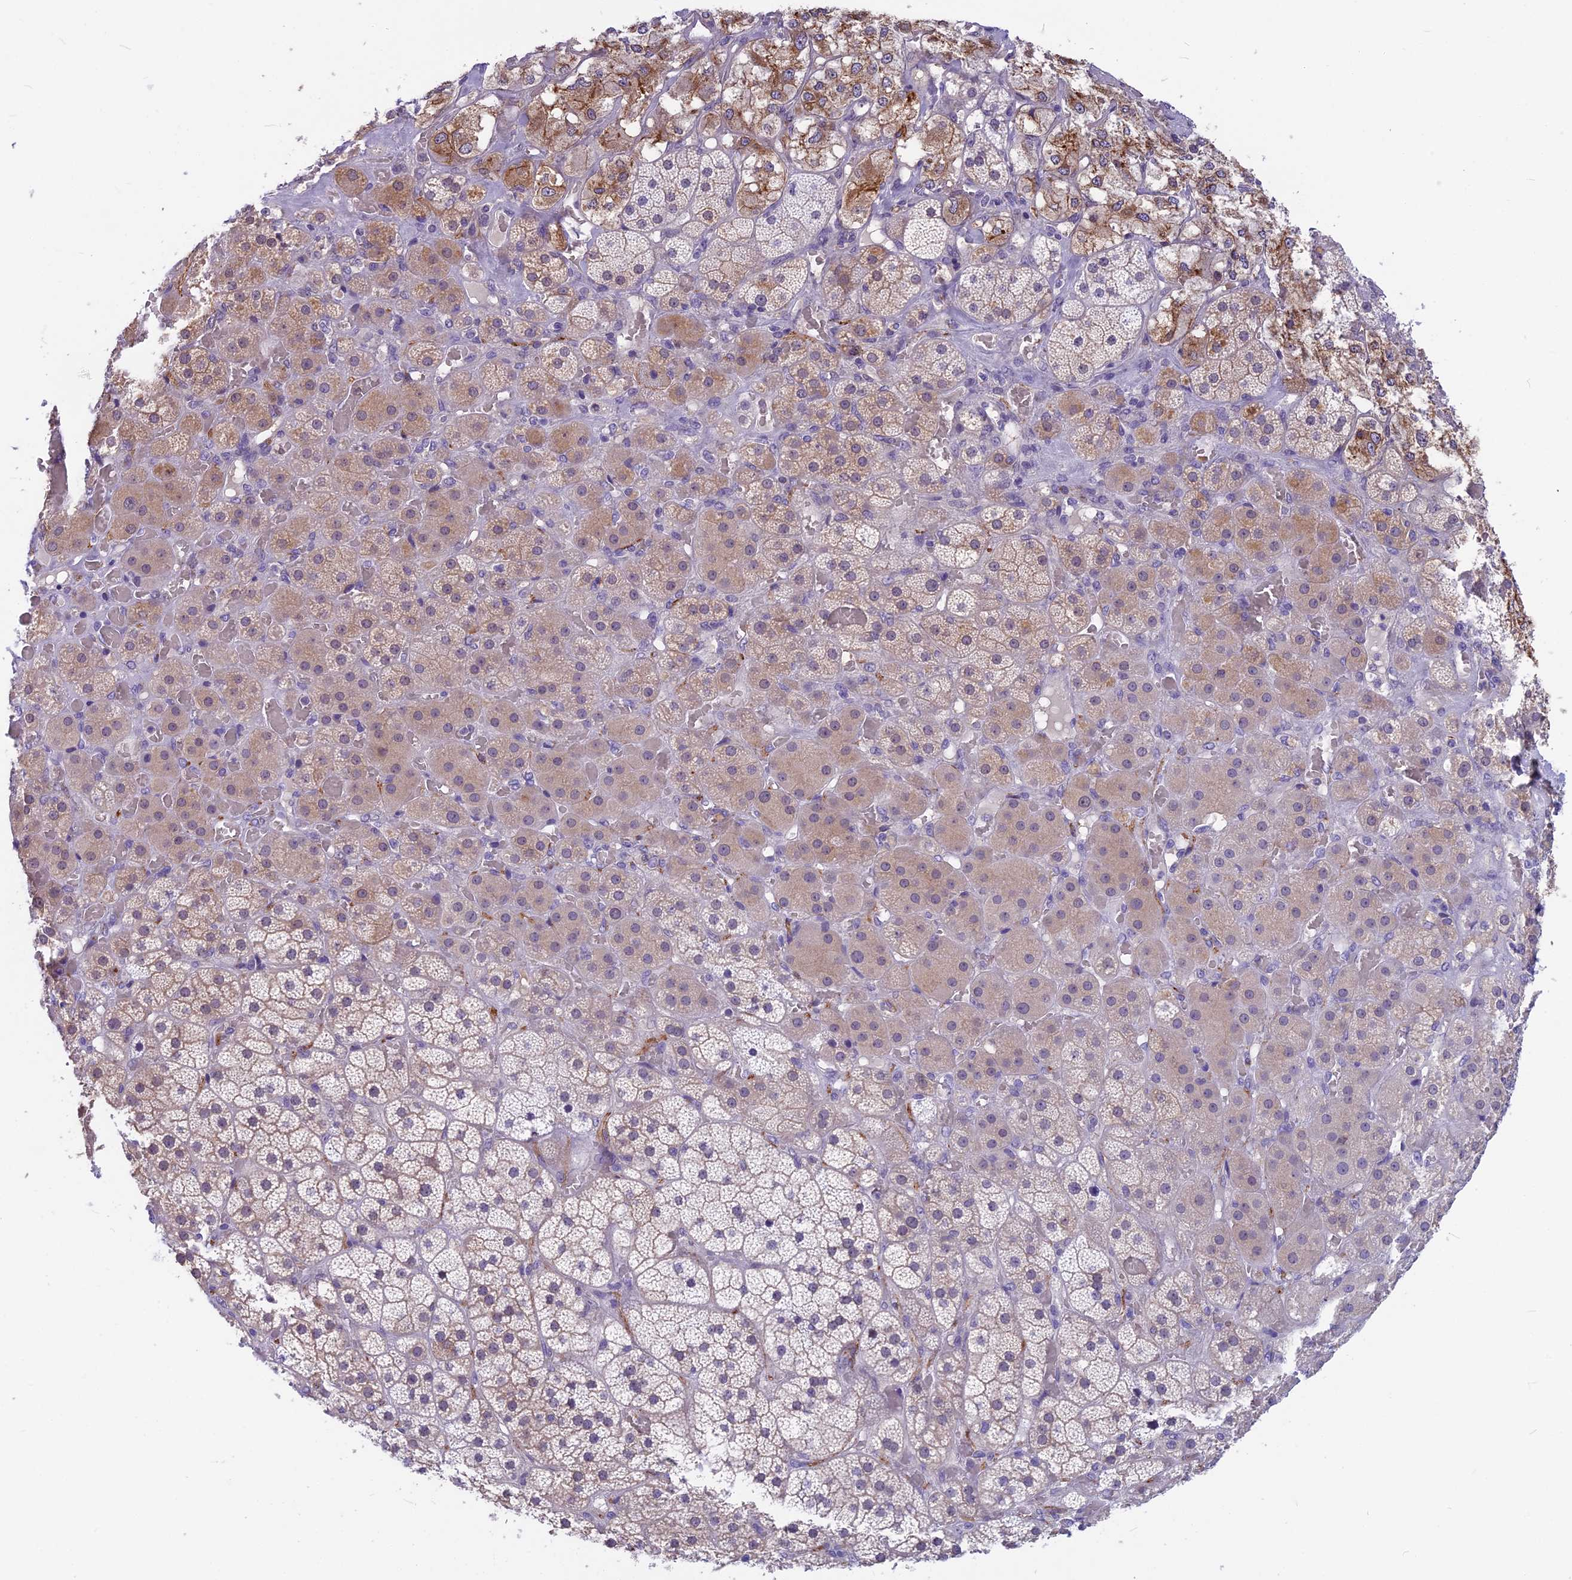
{"staining": {"intensity": "moderate", "quantity": "<25%", "location": "cytoplasmic/membranous"}, "tissue": "adrenal gland", "cell_type": "Glandular cells", "image_type": "normal", "snomed": [{"axis": "morphology", "description": "Normal tissue, NOS"}, {"axis": "topography", "description": "Adrenal gland"}], "caption": "Adrenal gland stained with a brown dye displays moderate cytoplasmic/membranous positive positivity in approximately <25% of glandular cells.", "gene": "SNAP91", "patient": {"sex": "male", "age": 57}}